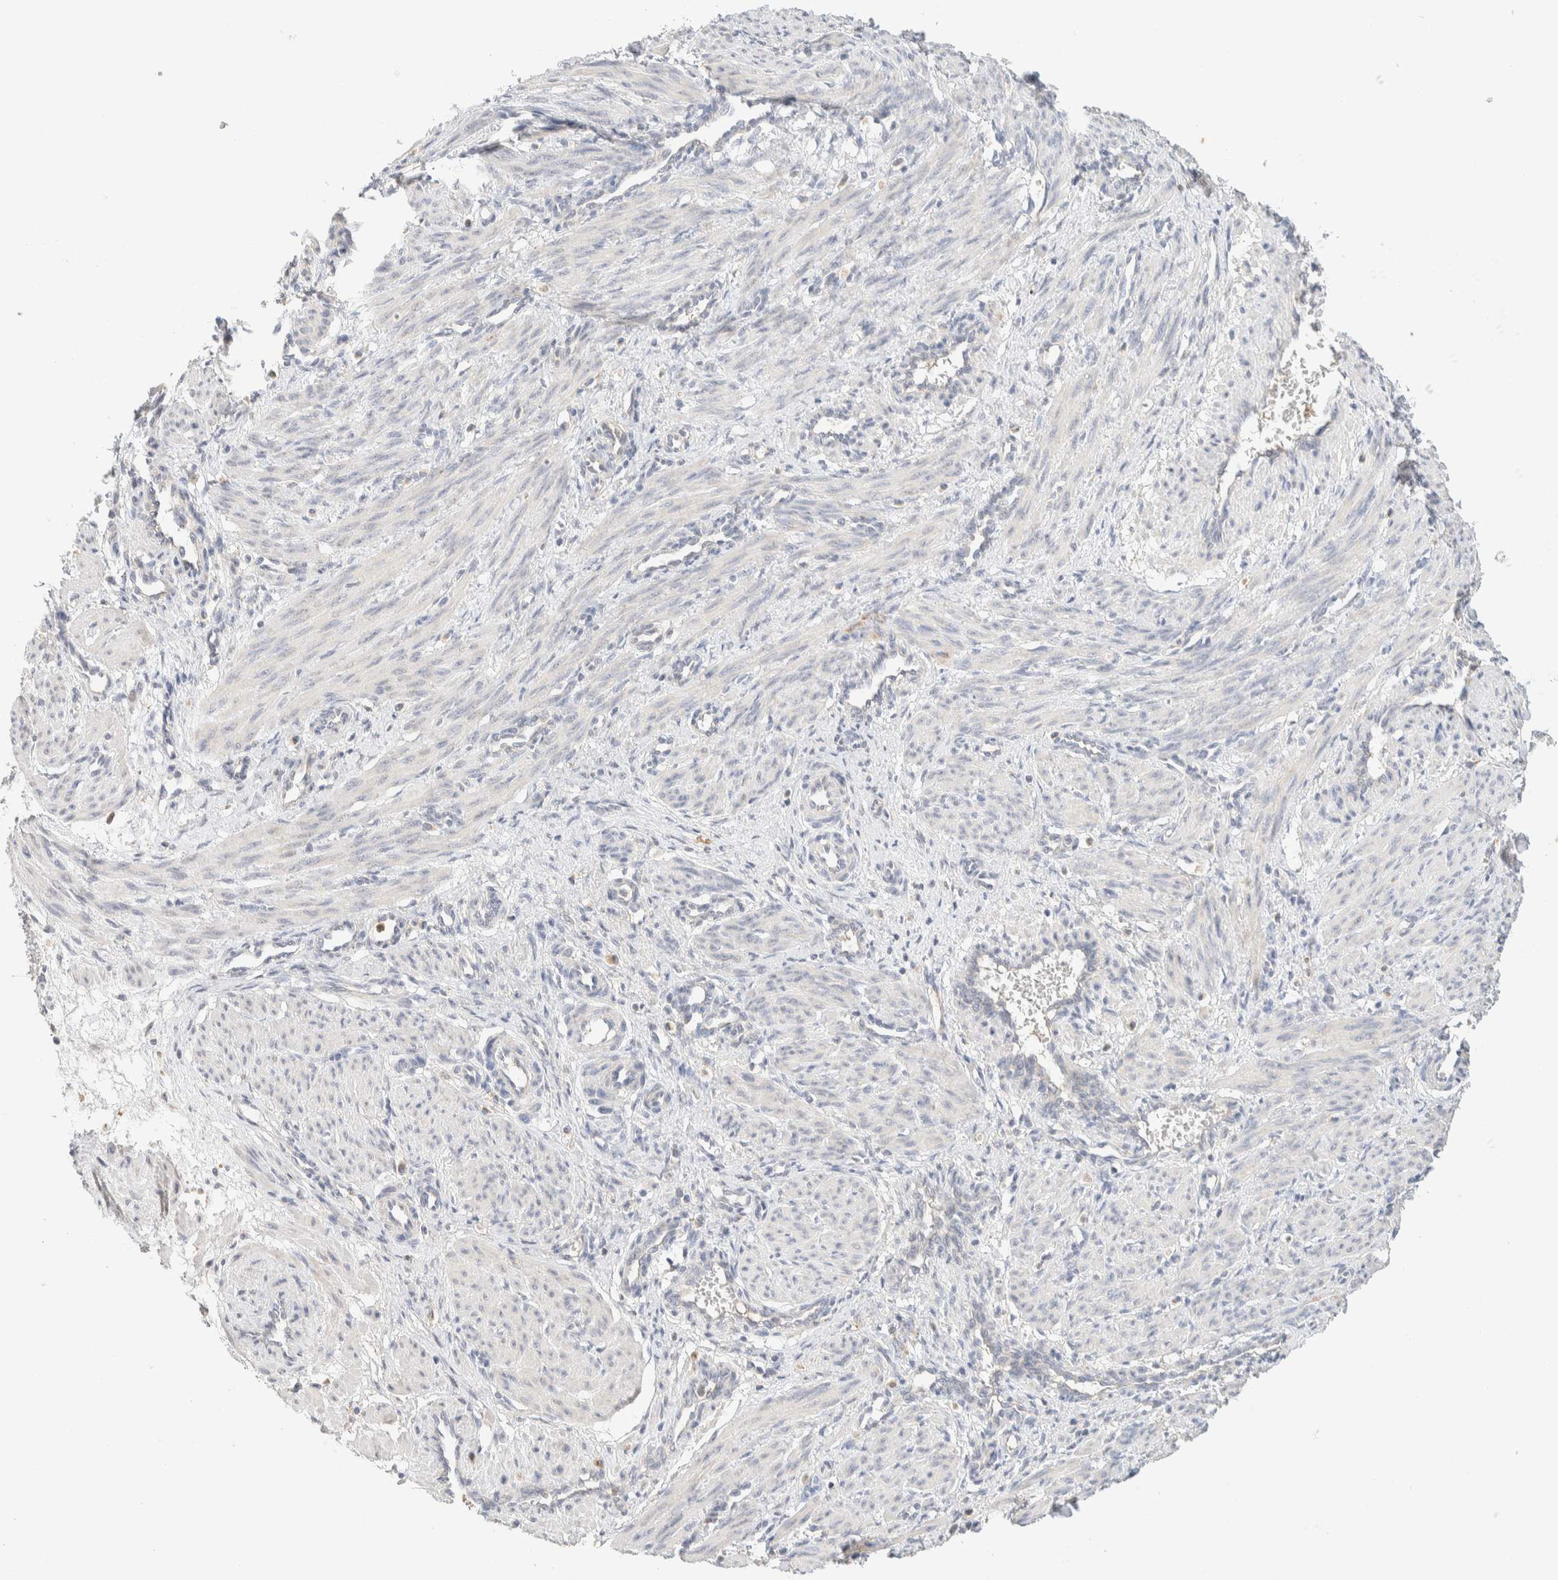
{"staining": {"intensity": "negative", "quantity": "none", "location": "none"}, "tissue": "smooth muscle", "cell_type": "Smooth muscle cells", "image_type": "normal", "snomed": [{"axis": "morphology", "description": "Normal tissue, NOS"}, {"axis": "topography", "description": "Endometrium"}], "caption": "DAB immunohistochemical staining of unremarkable human smooth muscle displays no significant staining in smooth muscle cells.", "gene": "HDHD3", "patient": {"sex": "female", "age": 33}}